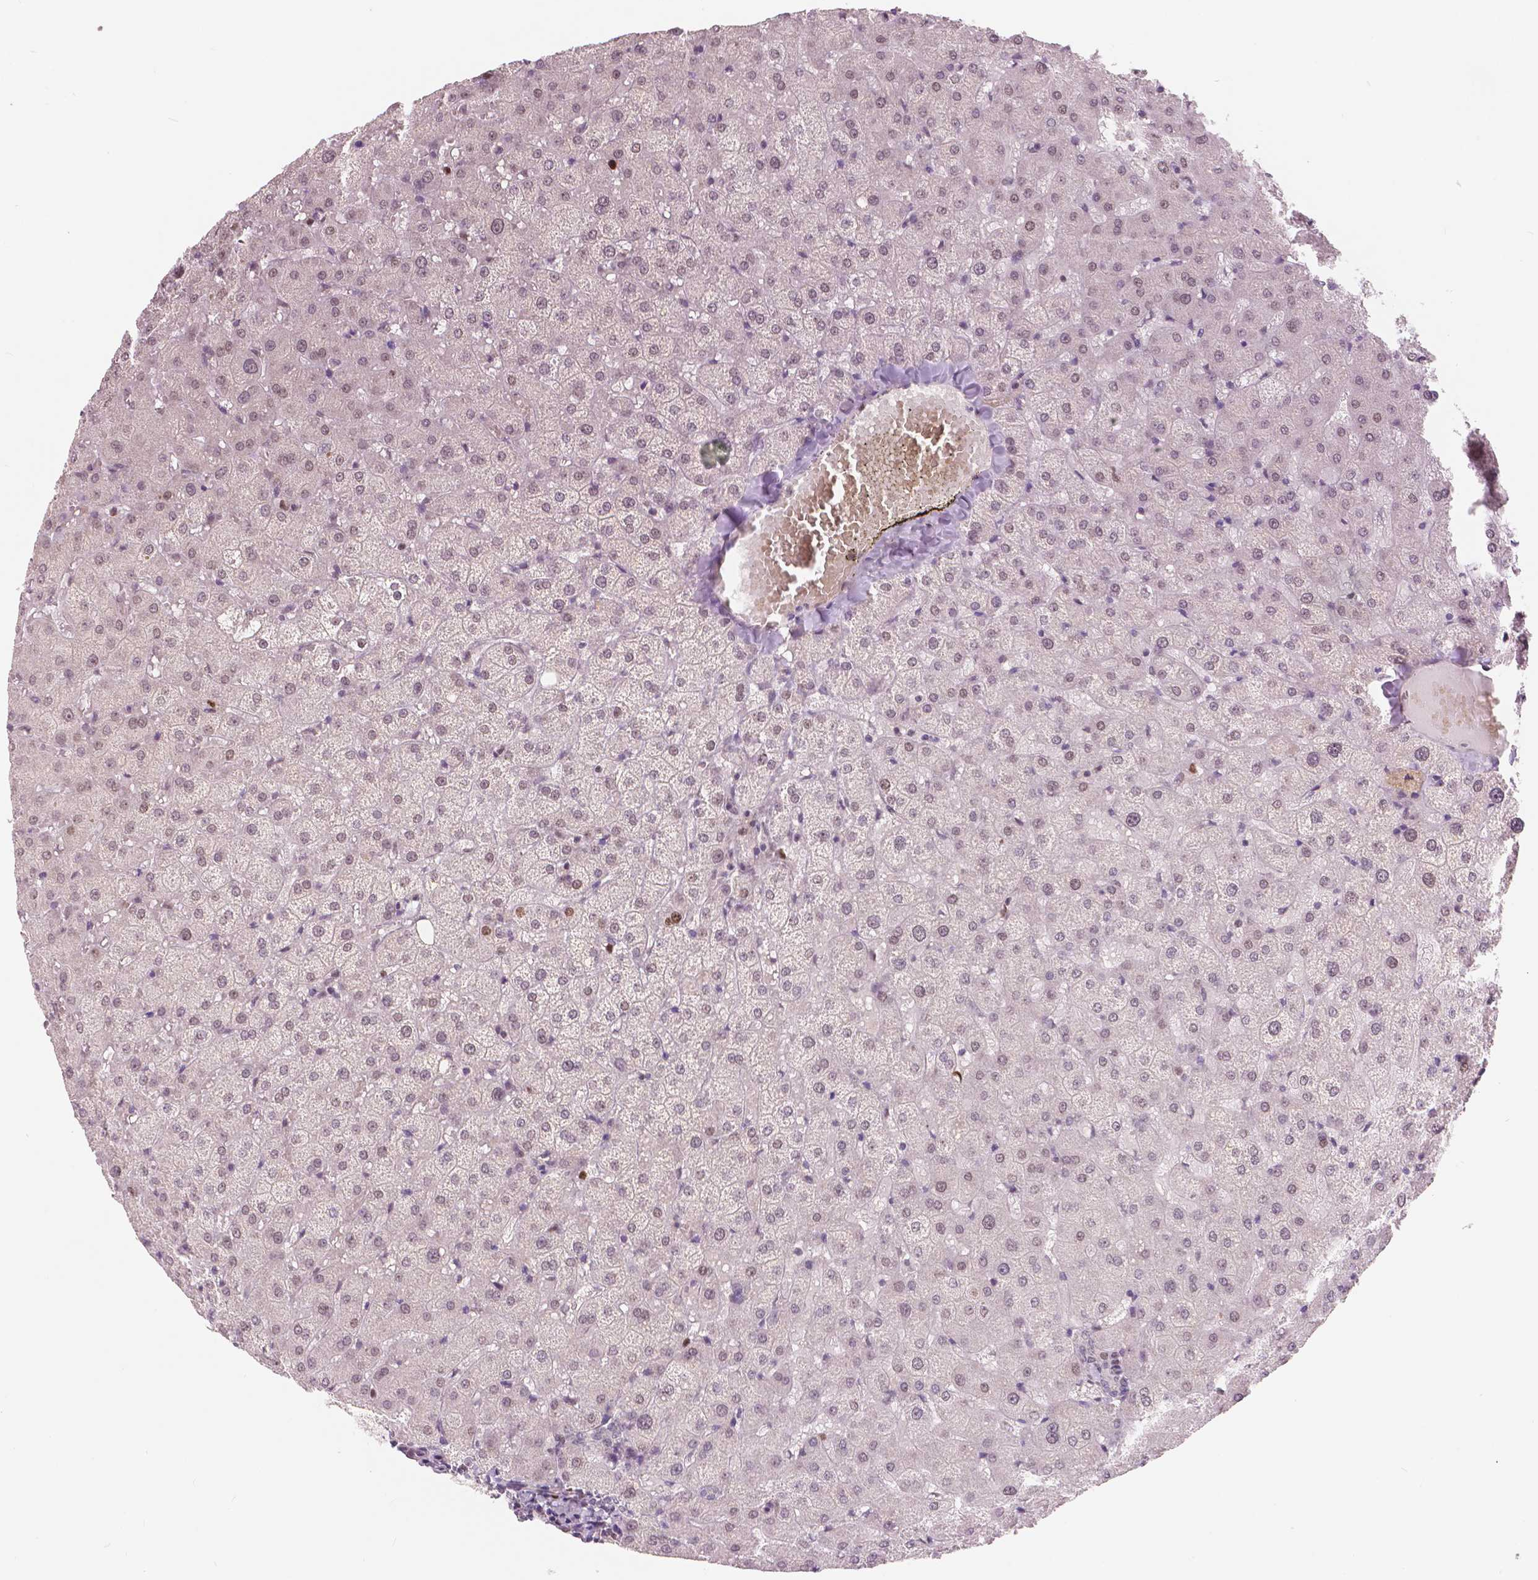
{"staining": {"intensity": "negative", "quantity": "none", "location": "none"}, "tissue": "liver", "cell_type": "Cholangiocytes", "image_type": "normal", "snomed": [{"axis": "morphology", "description": "Normal tissue, NOS"}, {"axis": "topography", "description": "Liver"}], "caption": "IHC of normal liver displays no expression in cholangiocytes. Nuclei are stained in blue.", "gene": "NSD2", "patient": {"sex": "female", "age": 50}}